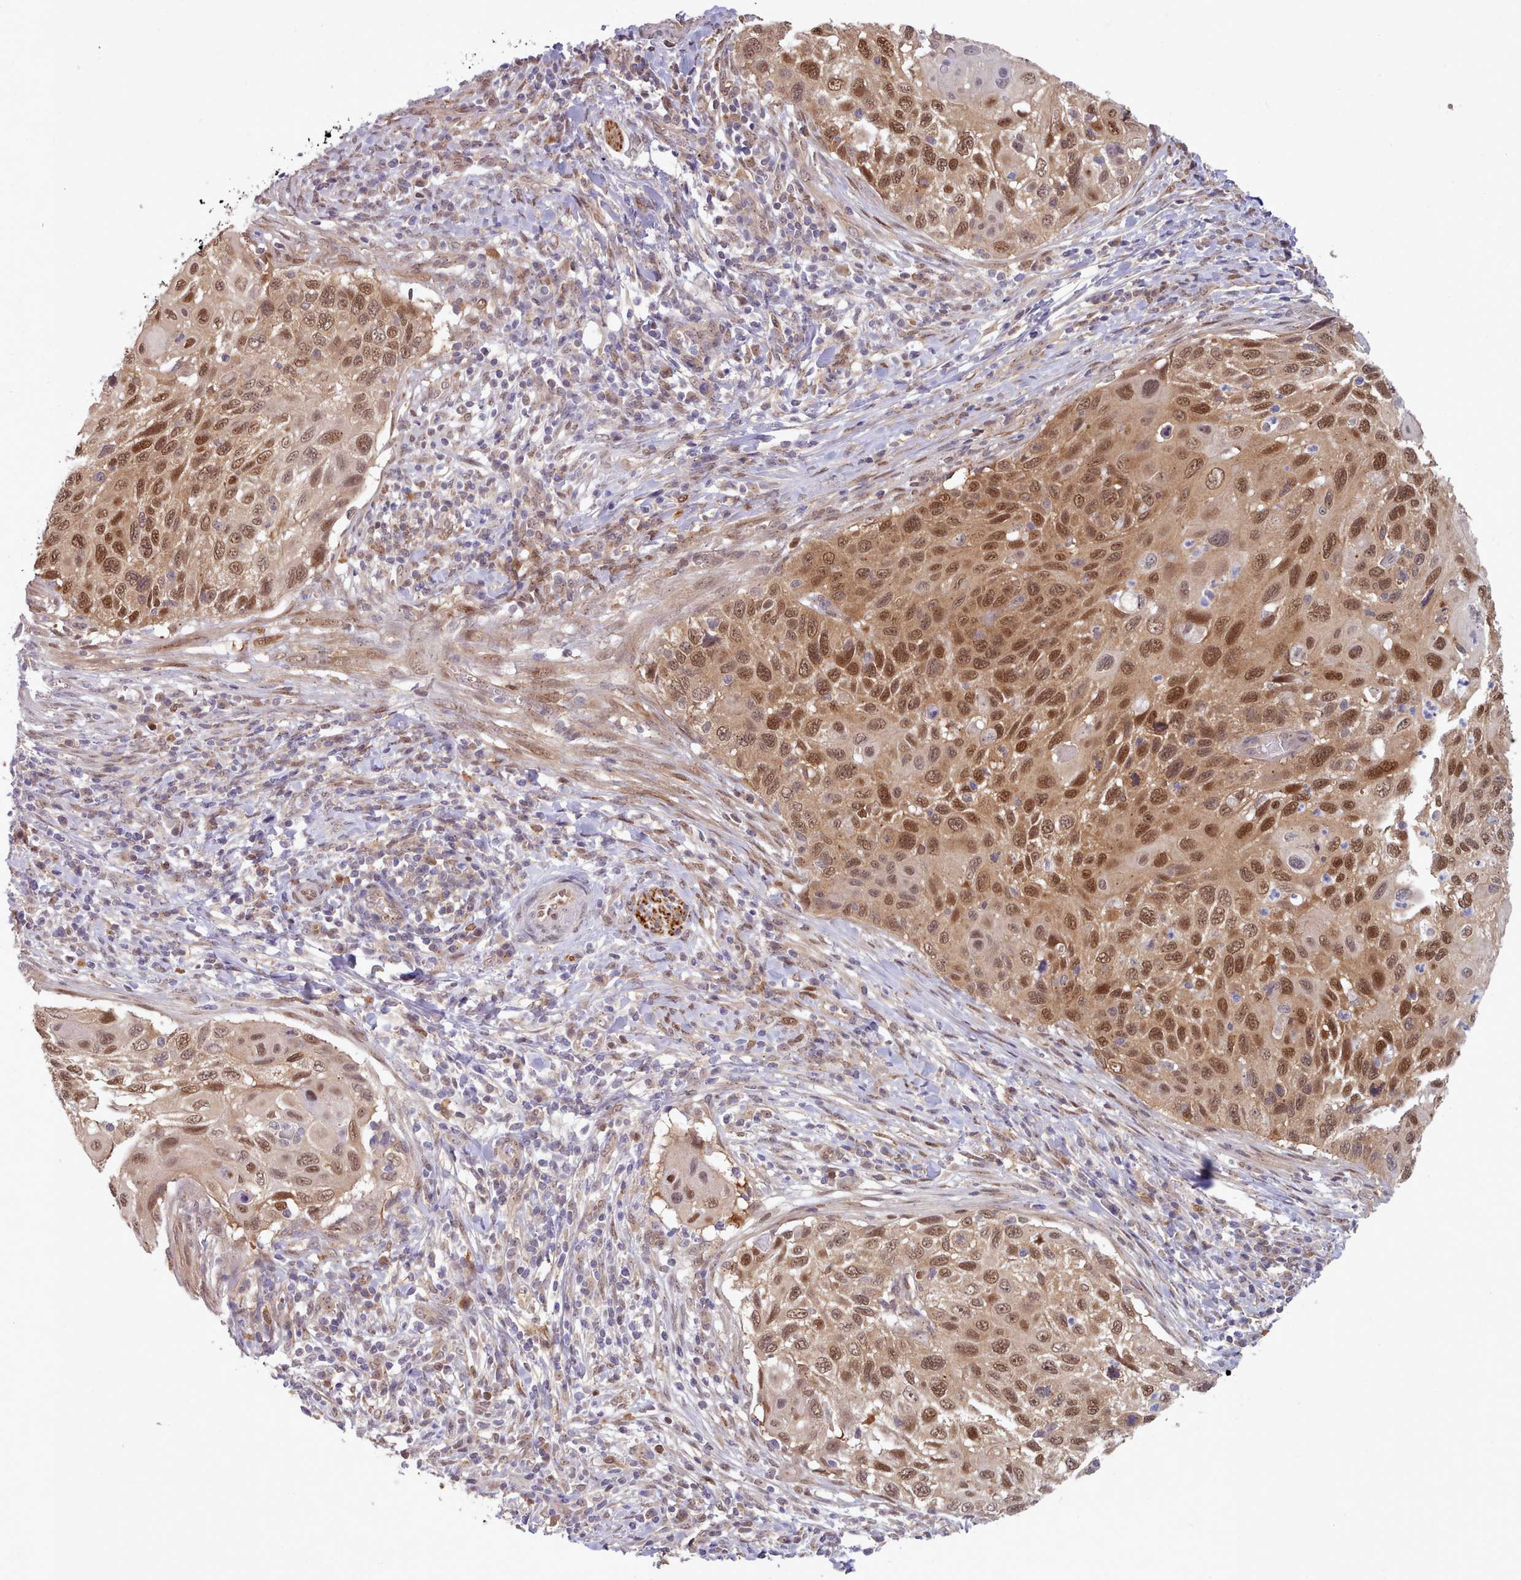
{"staining": {"intensity": "strong", "quantity": ">75%", "location": "cytoplasmic/membranous,nuclear"}, "tissue": "cervical cancer", "cell_type": "Tumor cells", "image_type": "cancer", "snomed": [{"axis": "morphology", "description": "Squamous cell carcinoma, NOS"}, {"axis": "topography", "description": "Cervix"}], "caption": "Strong cytoplasmic/membranous and nuclear protein positivity is appreciated in approximately >75% of tumor cells in cervical cancer (squamous cell carcinoma). The protein of interest is shown in brown color, while the nuclei are stained blue.", "gene": "CES3", "patient": {"sex": "female", "age": 70}}